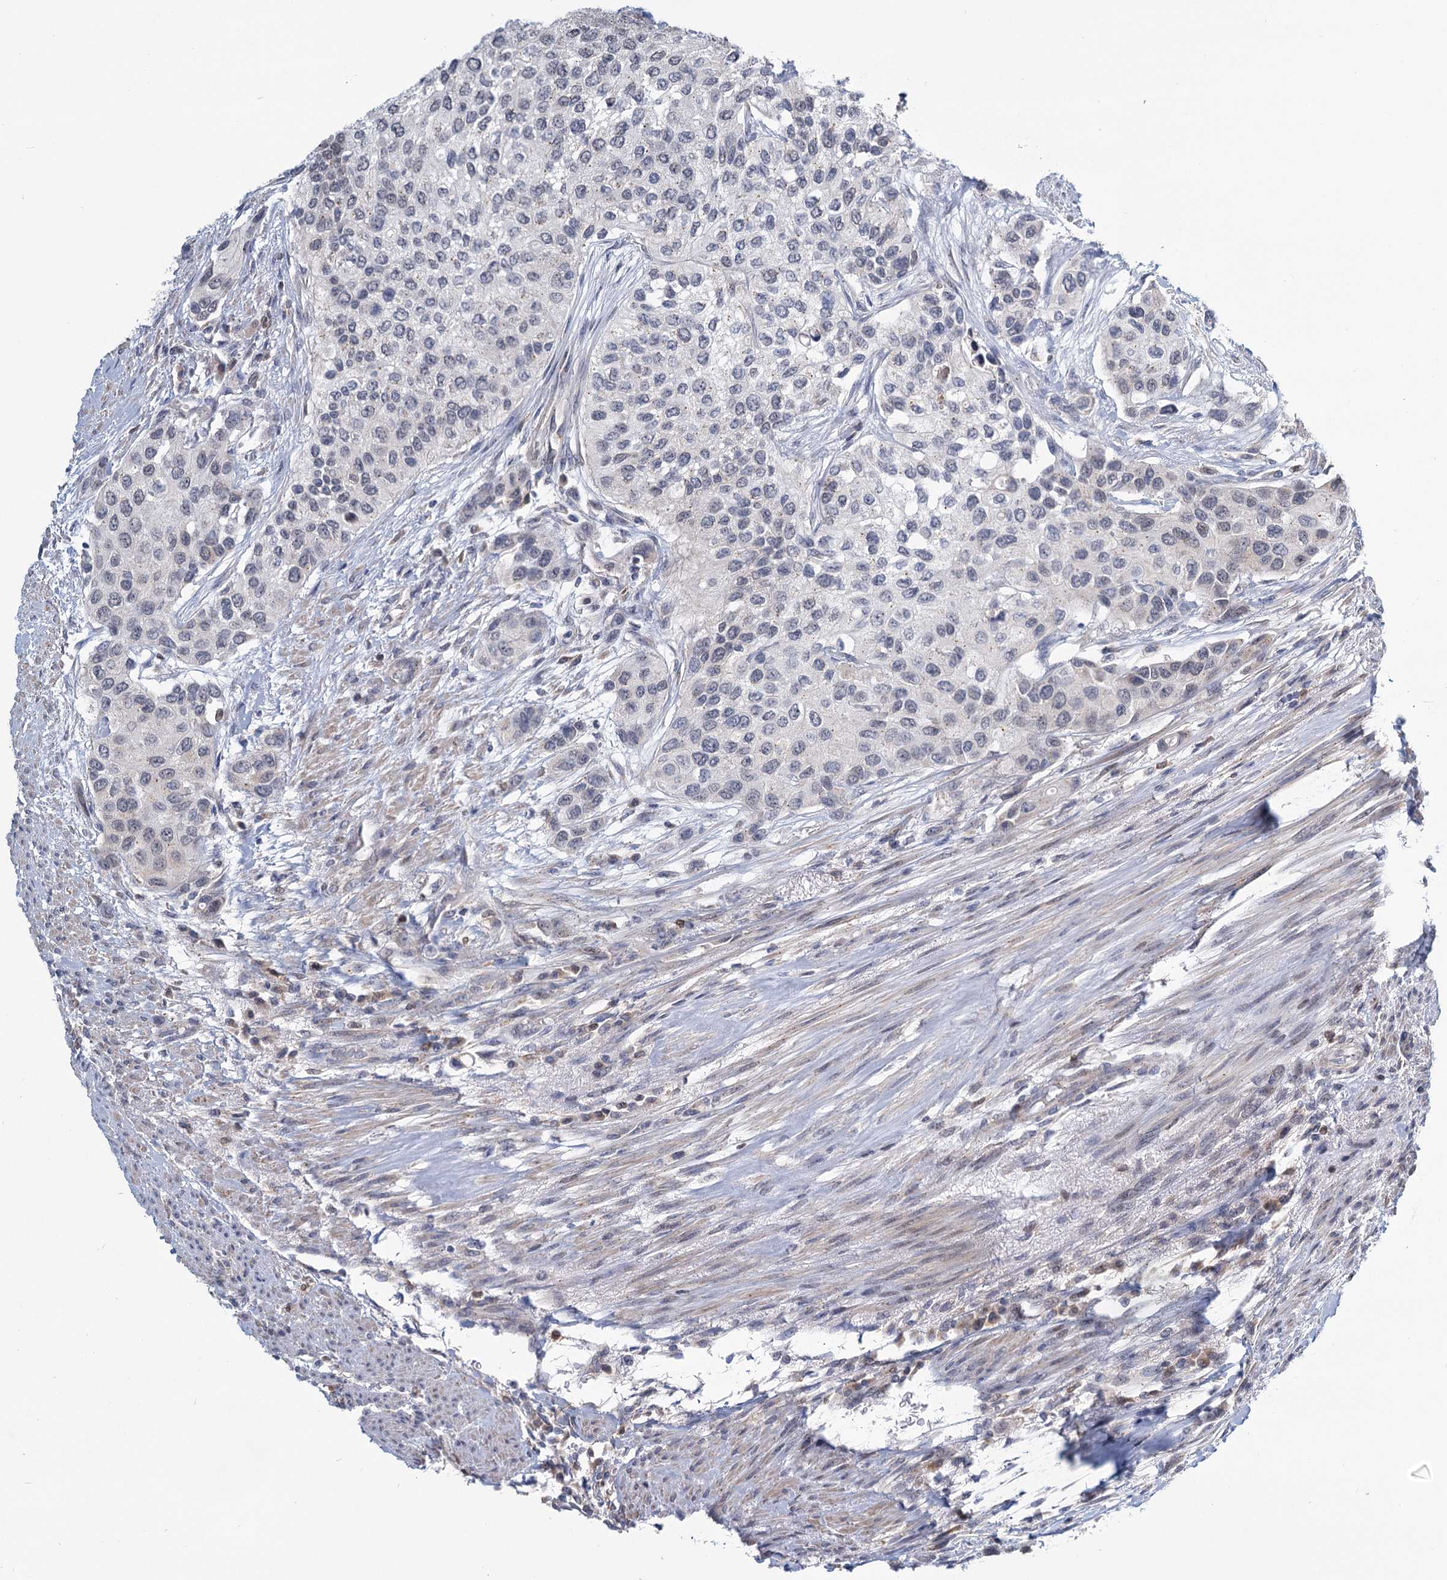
{"staining": {"intensity": "negative", "quantity": "none", "location": "none"}, "tissue": "urothelial cancer", "cell_type": "Tumor cells", "image_type": "cancer", "snomed": [{"axis": "morphology", "description": "Normal tissue, NOS"}, {"axis": "morphology", "description": "Urothelial carcinoma, High grade"}, {"axis": "topography", "description": "Vascular tissue"}, {"axis": "topography", "description": "Urinary bladder"}], "caption": "There is no significant staining in tumor cells of urothelial cancer. The staining was performed using DAB to visualize the protein expression in brown, while the nuclei were stained in blue with hematoxylin (Magnification: 20x).", "gene": "STAP1", "patient": {"sex": "female", "age": 56}}